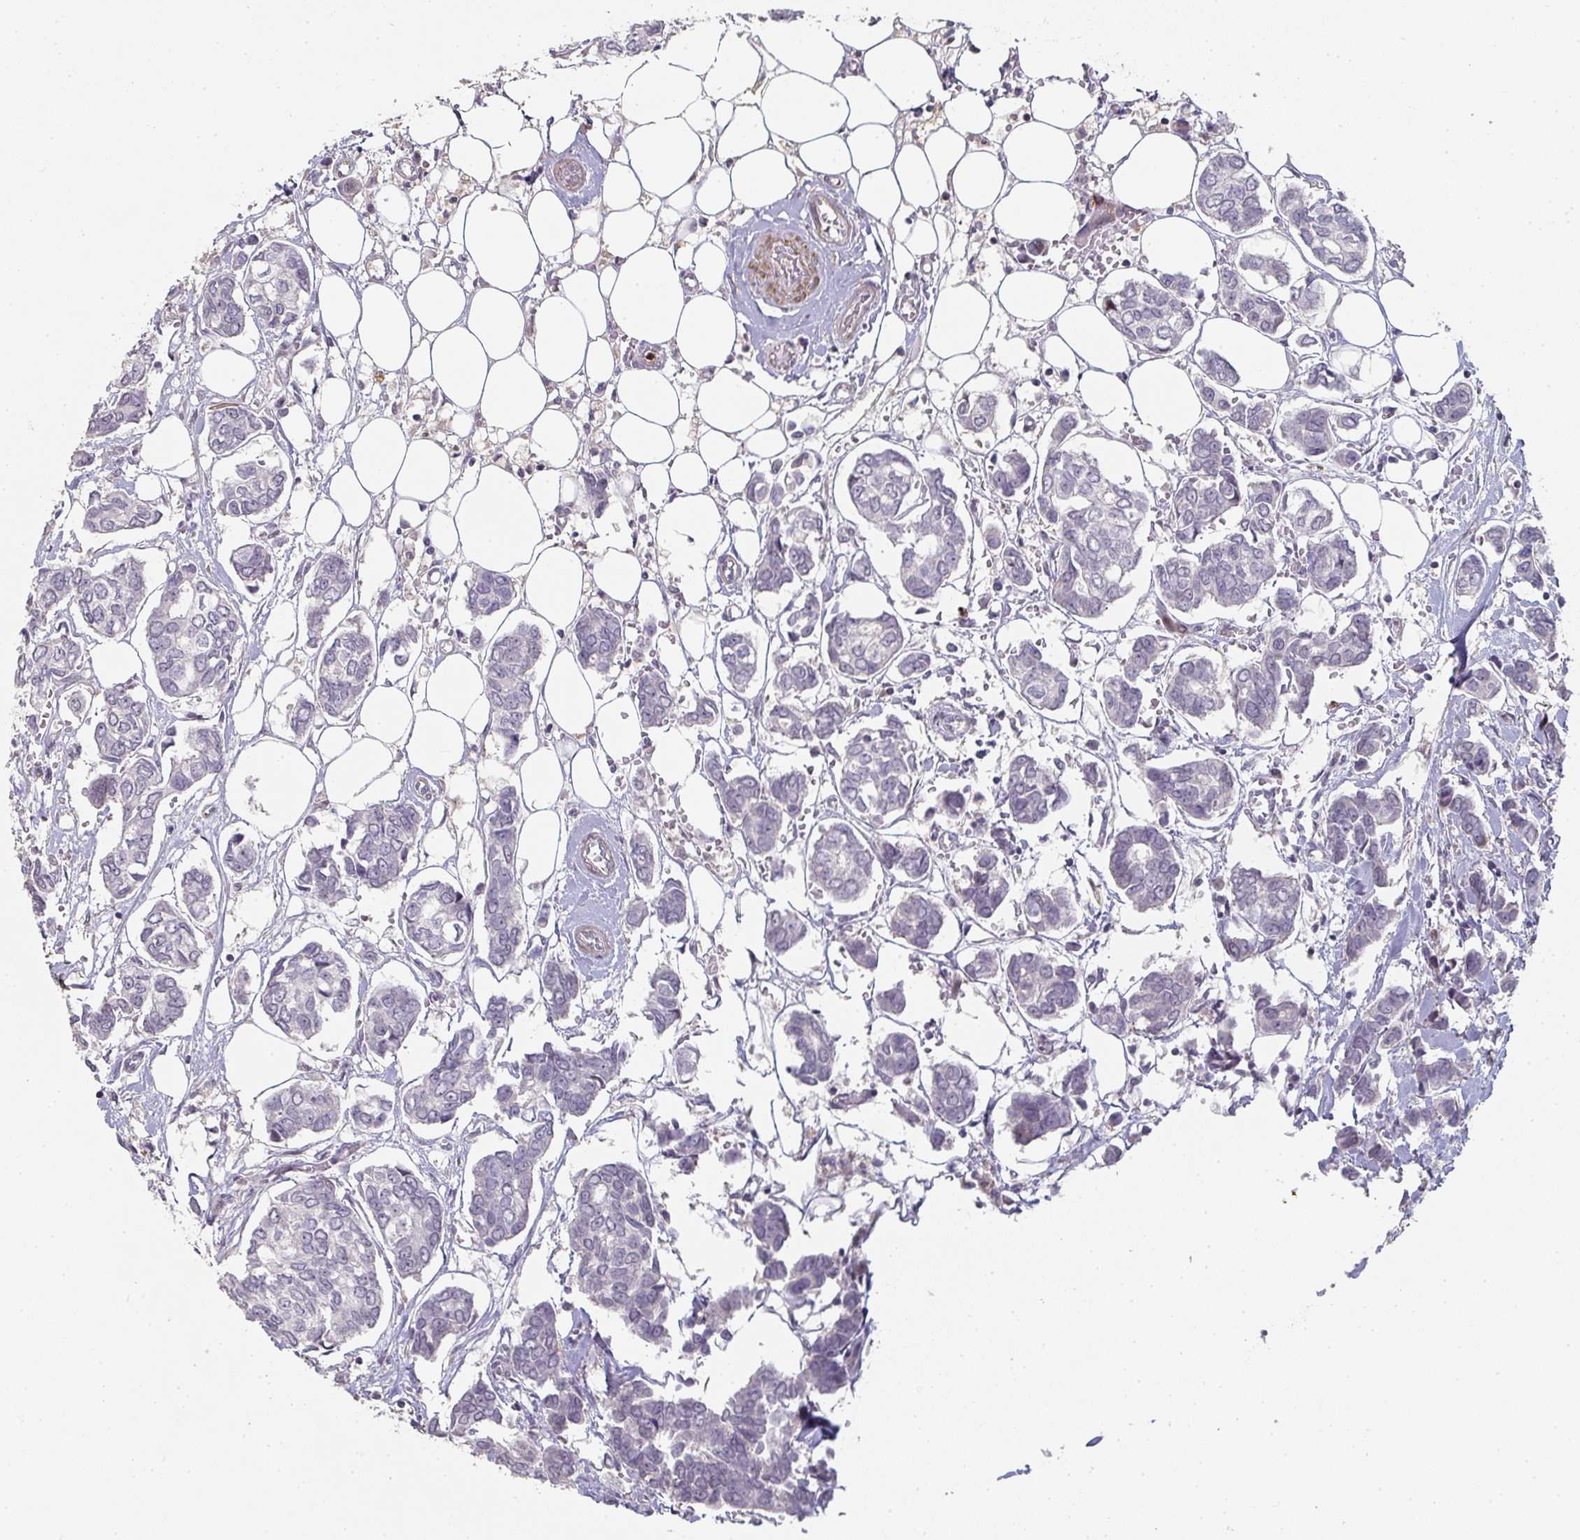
{"staining": {"intensity": "negative", "quantity": "none", "location": "none"}, "tissue": "breast cancer", "cell_type": "Tumor cells", "image_type": "cancer", "snomed": [{"axis": "morphology", "description": "Duct carcinoma"}, {"axis": "topography", "description": "Breast"}], "caption": "Immunohistochemistry of breast intraductal carcinoma demonstrates no positivity in tumor cells.", "gene": "A1CF", "patient": {"sex": "female", "age": 73}}